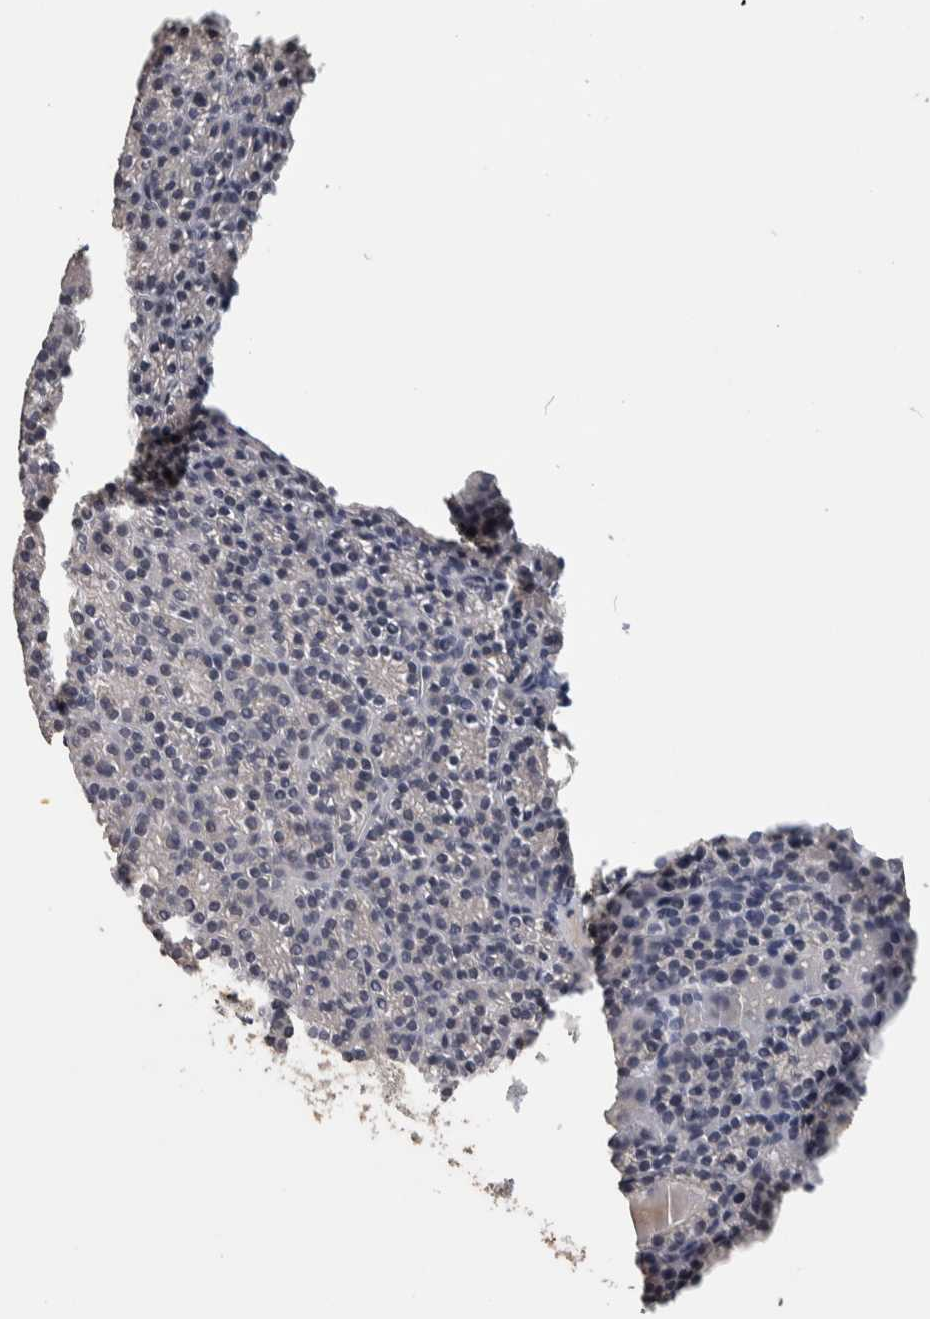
{"staining": {"intensity": "negative", "quantity": "none", "location": "none"}, "tissue": "parathyroid gland", "cell_type": "Glandular cells", "image_type": "normal", "snomed": [{"axis": "morphology", "description": "Normal tissue, NOS"}, {"axis": "morphology", "description": "Adenoma, NOS"}, {"axis": "topography", "description": "Parathyroid gland"}], "caption": "Glandular cells show no significant positivity in unremarkable parathyroid gland.", "gene": "NECAB1", "patient": {"sex": "female", "age": 64}}